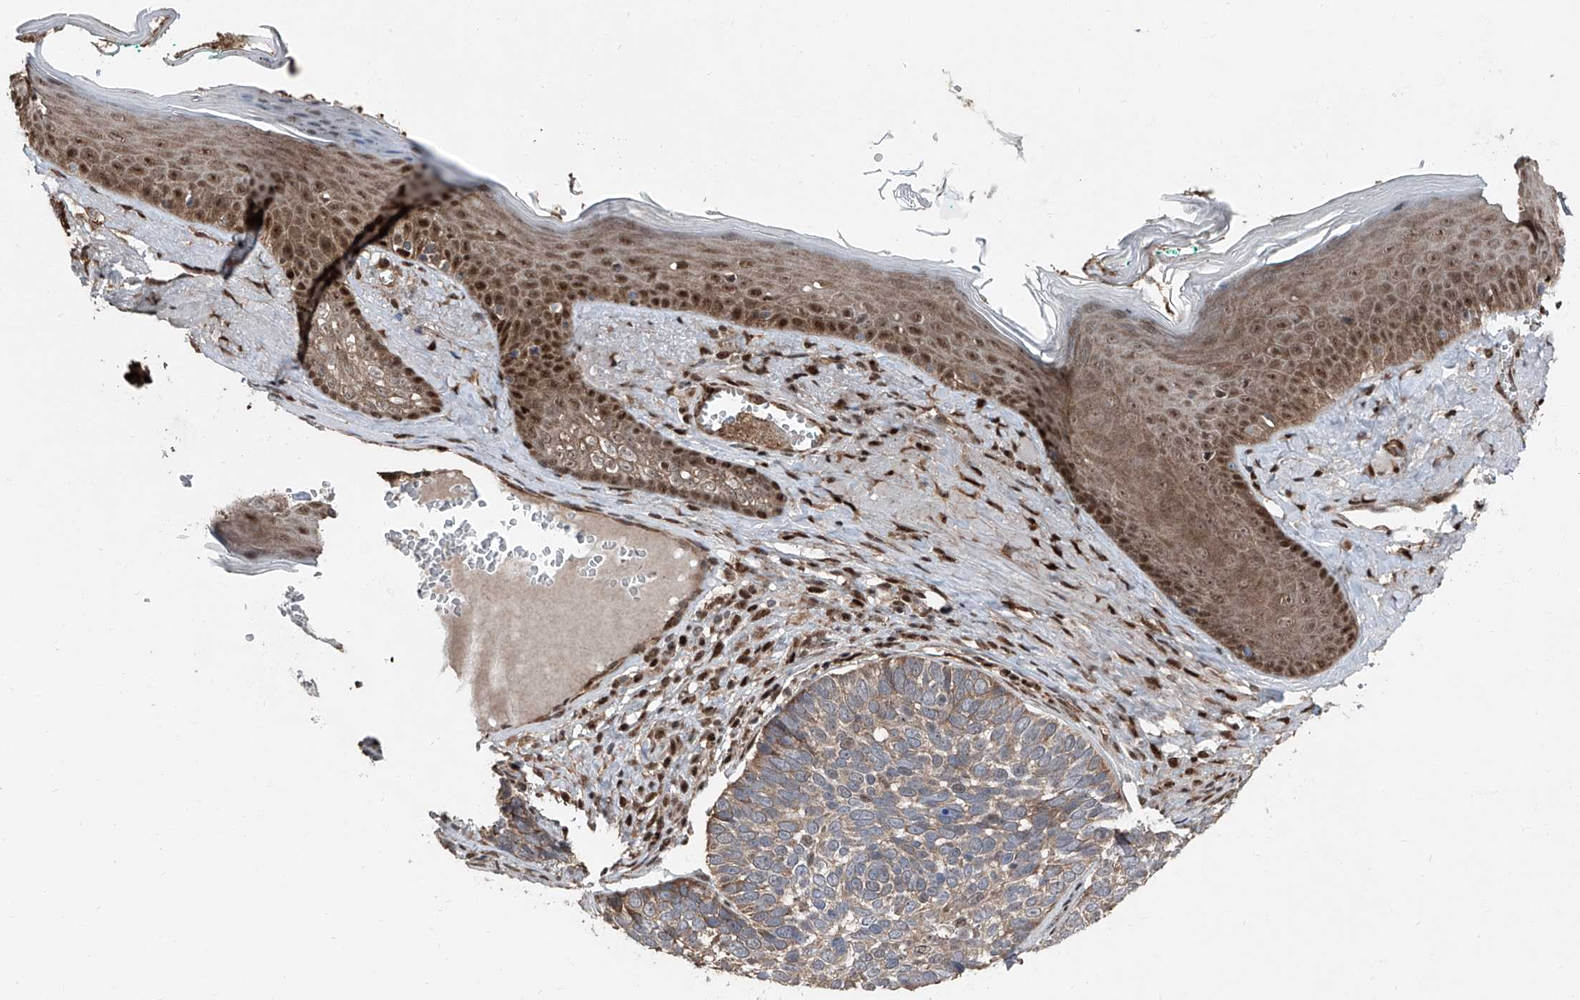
{"staining": {"intensity": "moderate", "quantity": ">75%", "location": "cytoplasmic/membranous"}, "tissue": "skin cancer", "cell_type": "Tumor cells", "image_type": "cancer", "snomed": [{"axis": "morphology", "description": "Basal cell carcinoma"}, {"axis": "topography", "description": "Skin"}], "caption": "There is medium levels of moderate cytoplasmic/membranous expression in tumor cells of basal cell carcinoma (skin), as demonstrated by immunohistochemical staining (brown color).", "gene": "FKBP5", "patient": {"sex": "male", "age": 62}}